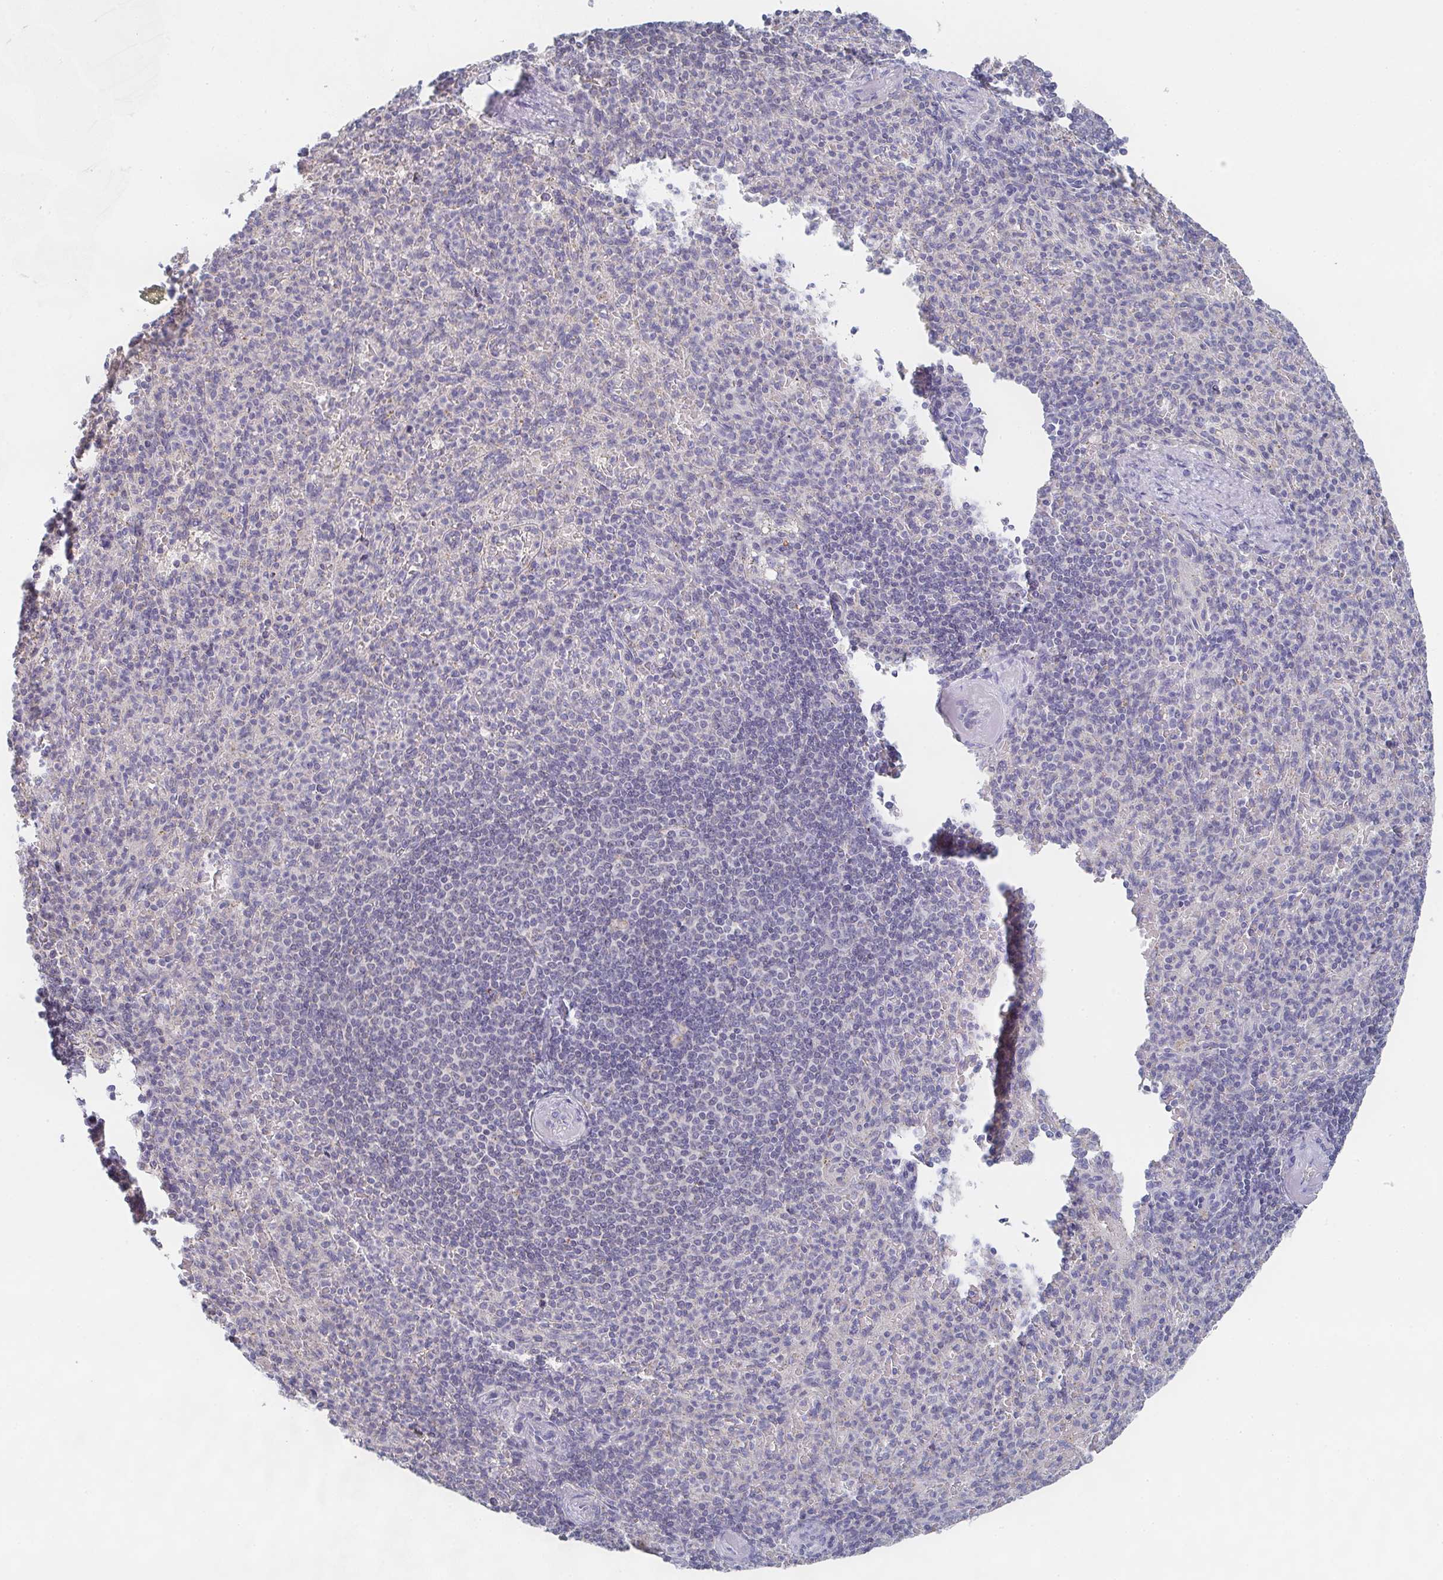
{"staining": {"intensity": "negative", "quantity": "none", "location": "none"}, "tissue": "spleen", "cell_type": "Cells in red pulp", "image_type": "normal", "snomed": [{"axis": "morphology", "description": "Normal tissue, NOS"}, {"axis": "topography", "description": "Spleen"}], "caption": "The histopathology image reveals no significant expression in cells in red pulp of spleen. (Brightfield microscopy of DAB IHC at high magnification).", "gene": "CHMP5", "patient": {"sex": "female", "age": 74}}